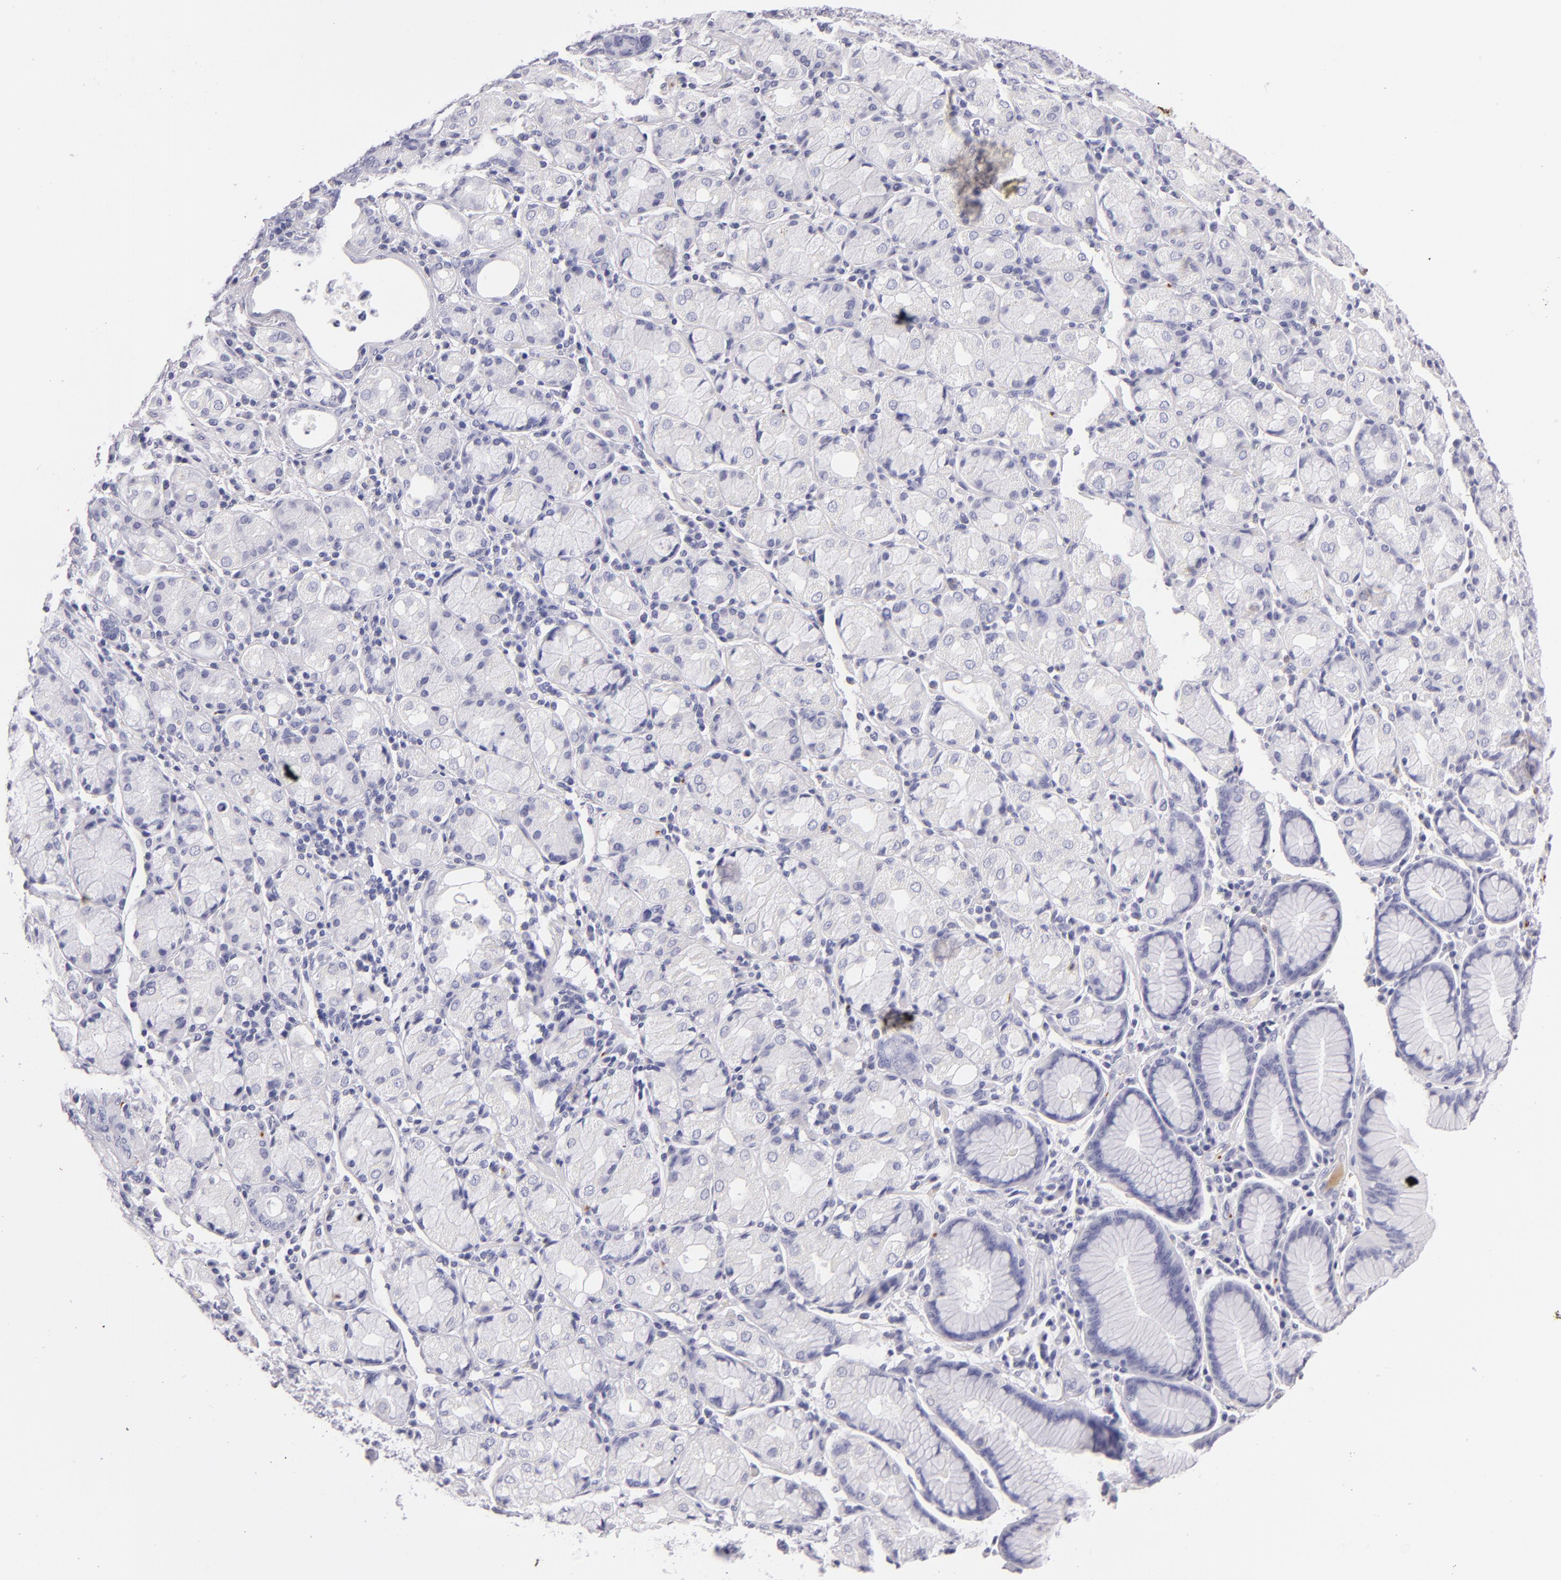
{"staining": {"intensity": "negative", "quantity": "none", "location": "none"}, "tissue": "stomach cancer", "cell_type": "Tumor cells", "image_type": "cancer", "snomed": [{"axis": "morphology", "description": "Adenocarcinoma, NOS"}, {"axis": "topography", "description": "Stomach, upper"}], "caption": "An image of human stomach cancer is negative for staining in tumor cells.", "gene": "GP1BA", "patient": {"sex": "male", "age": 71}}